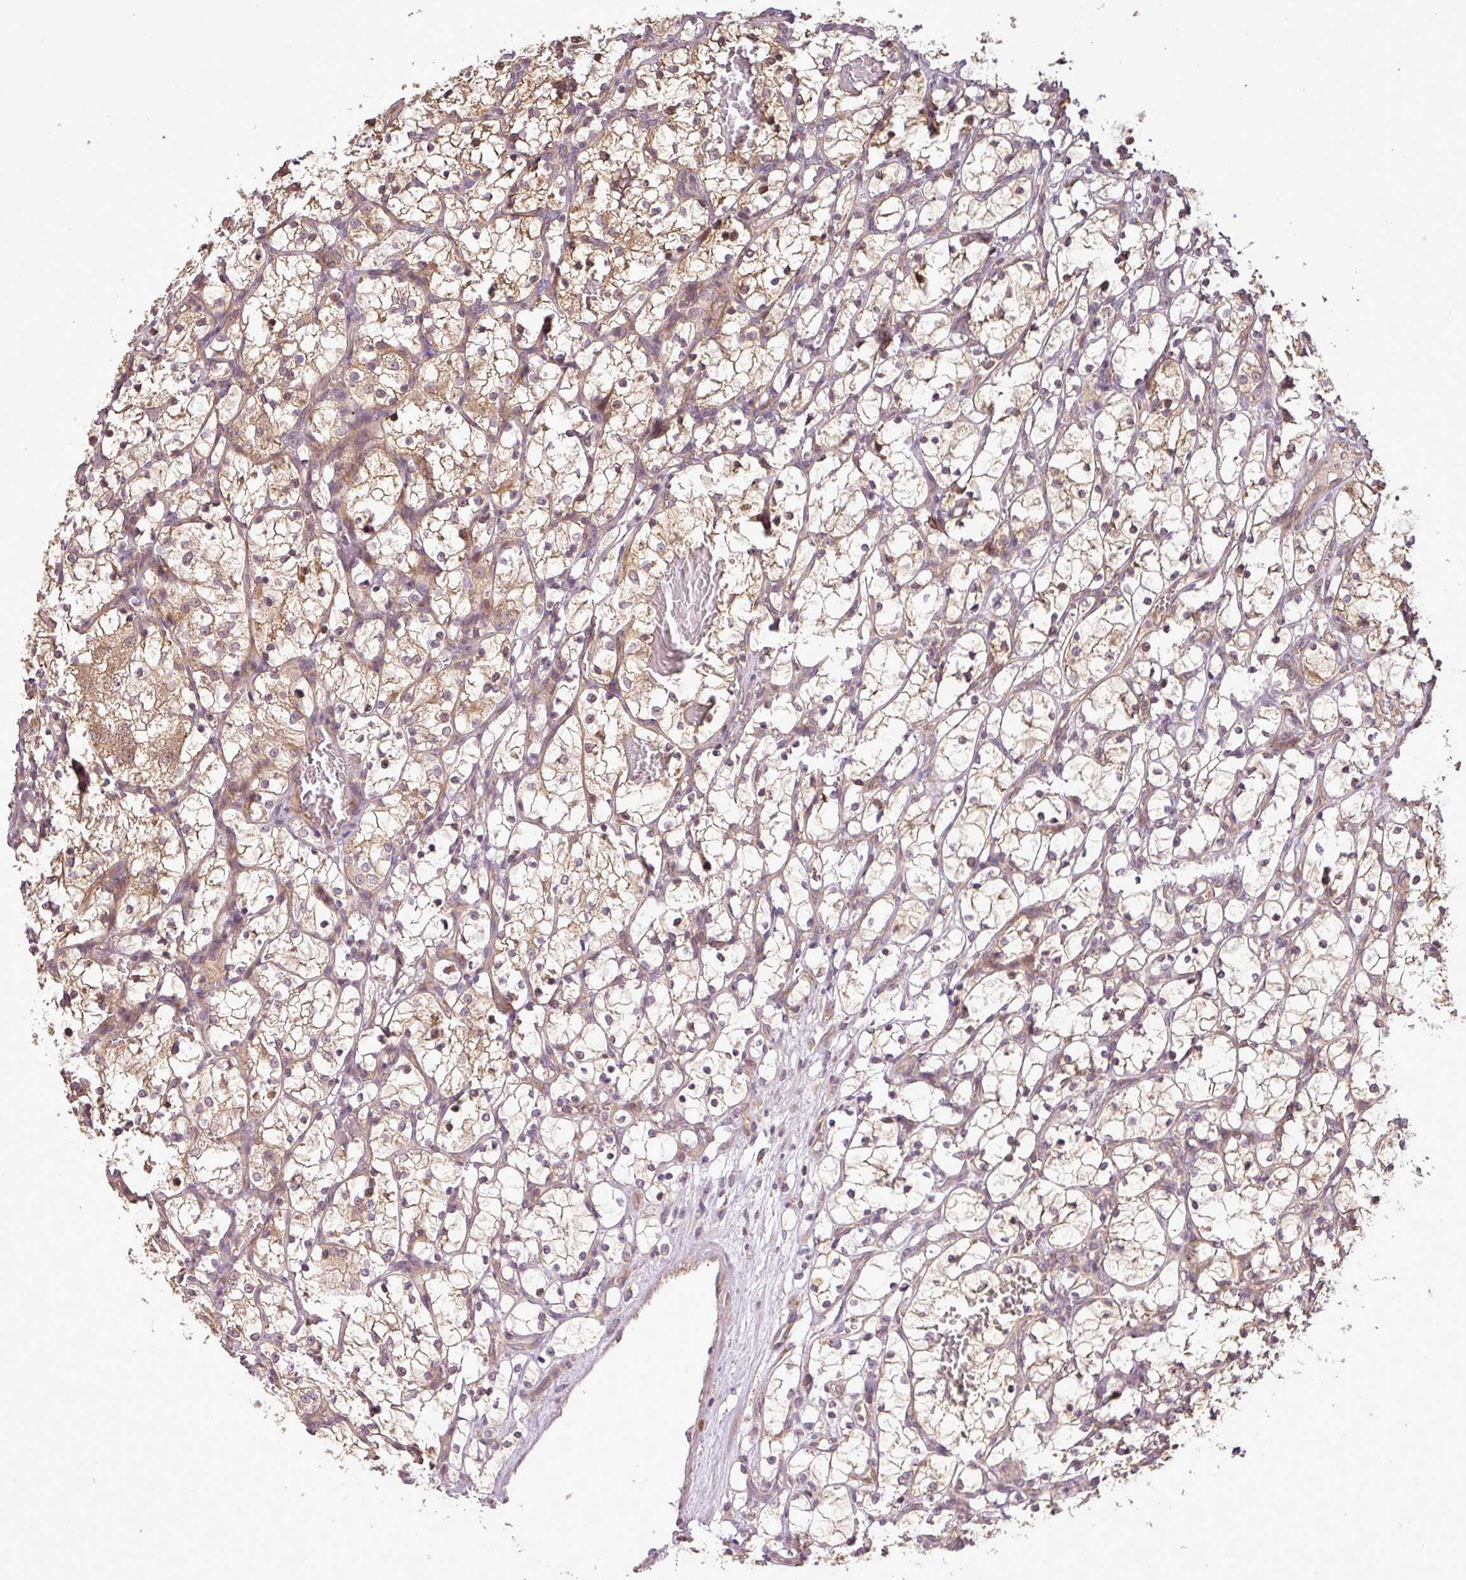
{"staining": {"intensity": "weak", "quantity": "<25%", "location": "cytoplasmic/membranous"}, "tissue": "renal cancer", "cell_type": "Tumor cells", "image_type": "cancer", "snomed": [{"axis": "morphology", "description": "Adenocarcinoma, NOS"}, {"axis": "topography", "description": "Kidney"}], "caption": "The photomicrograph demonstrates no significant staining in tumor cells of renal adenocarcinoma.", "gene": "FAIM", "patient": {"sex": "female", "age": 69}}